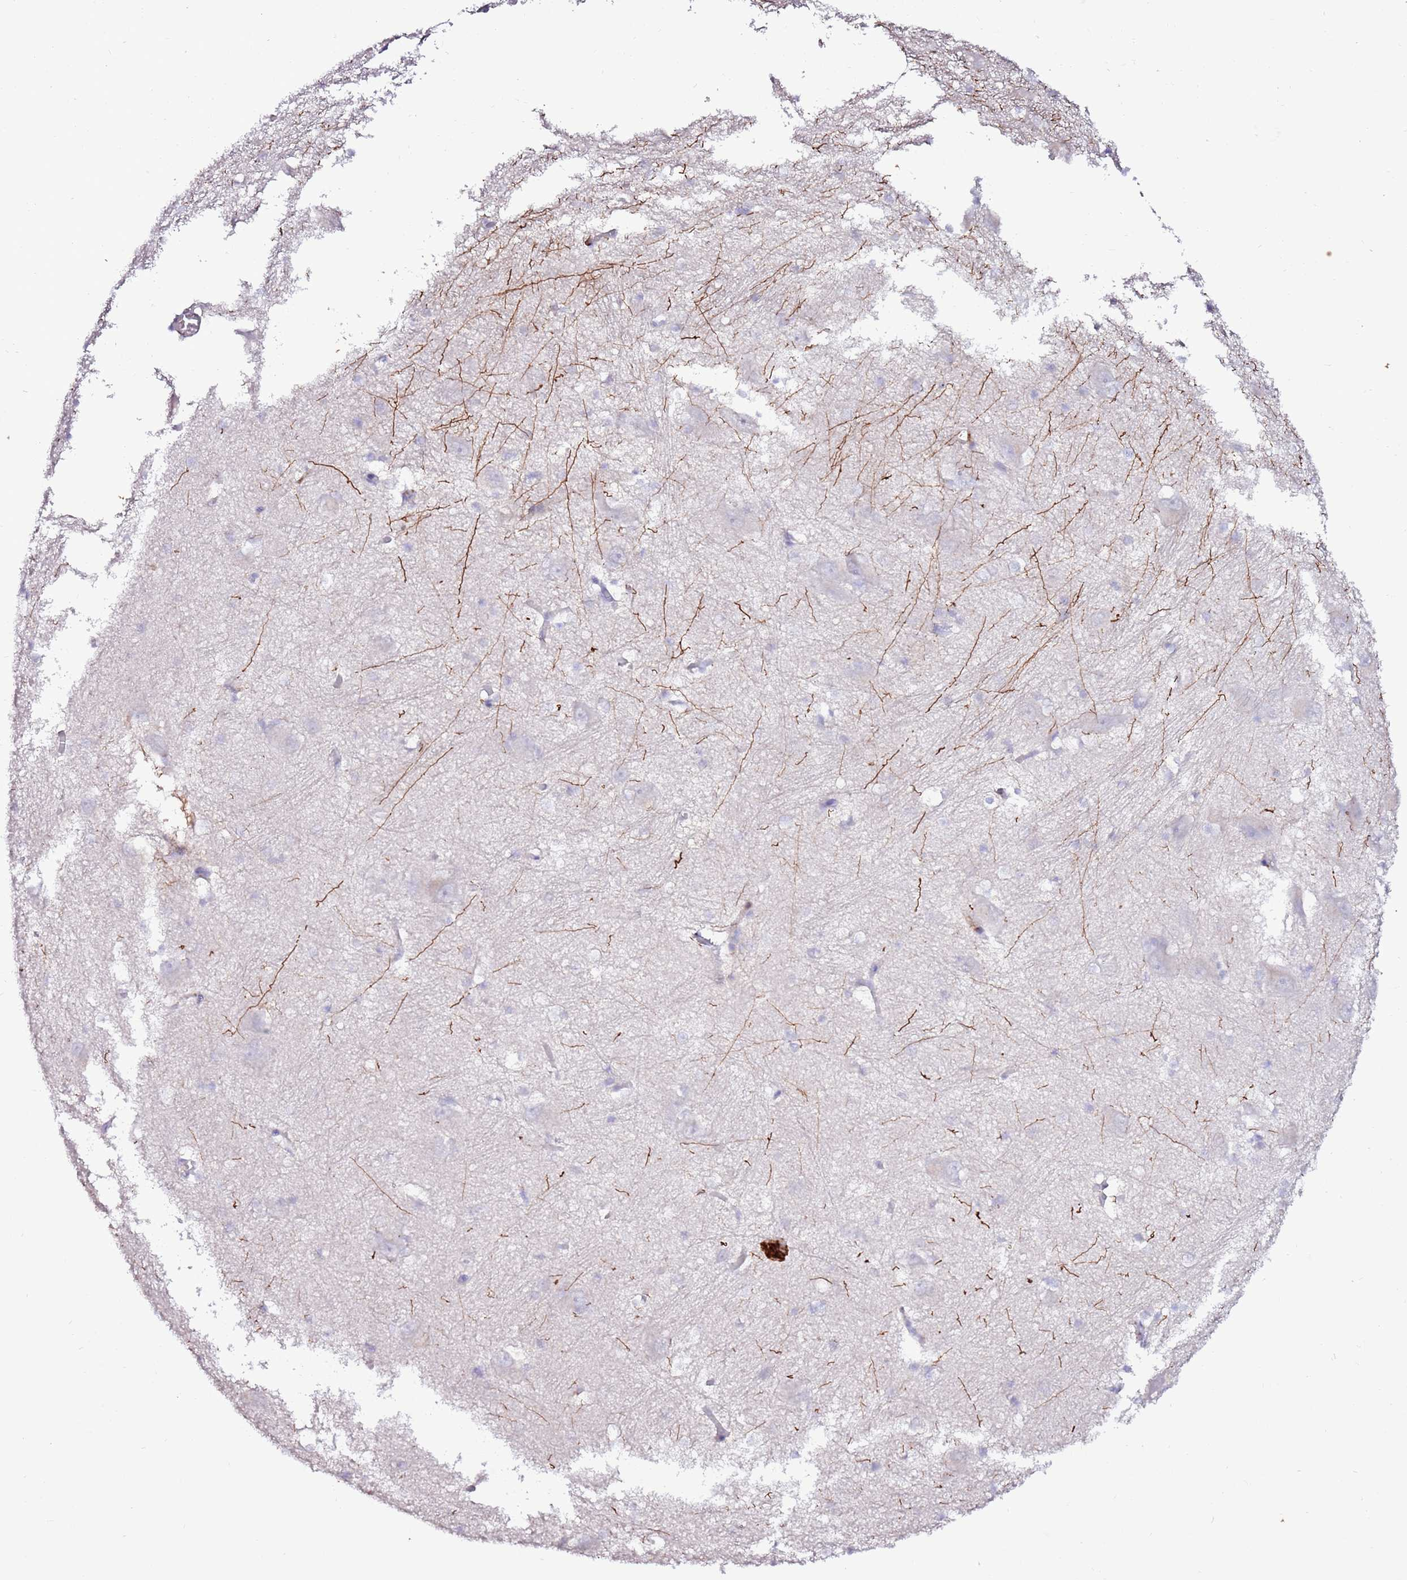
{"staining": {"intensity": "negative", "quantity": "none", "location": "none"}, "tissue": "caudate", "cell_type": "Glial cells", "image_type": "normal", "snomed": [{"axis": "morphology", "description": "Normal tissue, NOS"}, {"axis": "topography", "description": "Lateral ventricle wall"}], "caption": "Human caudate stained for a protein using immunohistochemistry shows no staining in glial cells.", "gene": "ART5", "patient": {"sex": "male", "age": 37}}